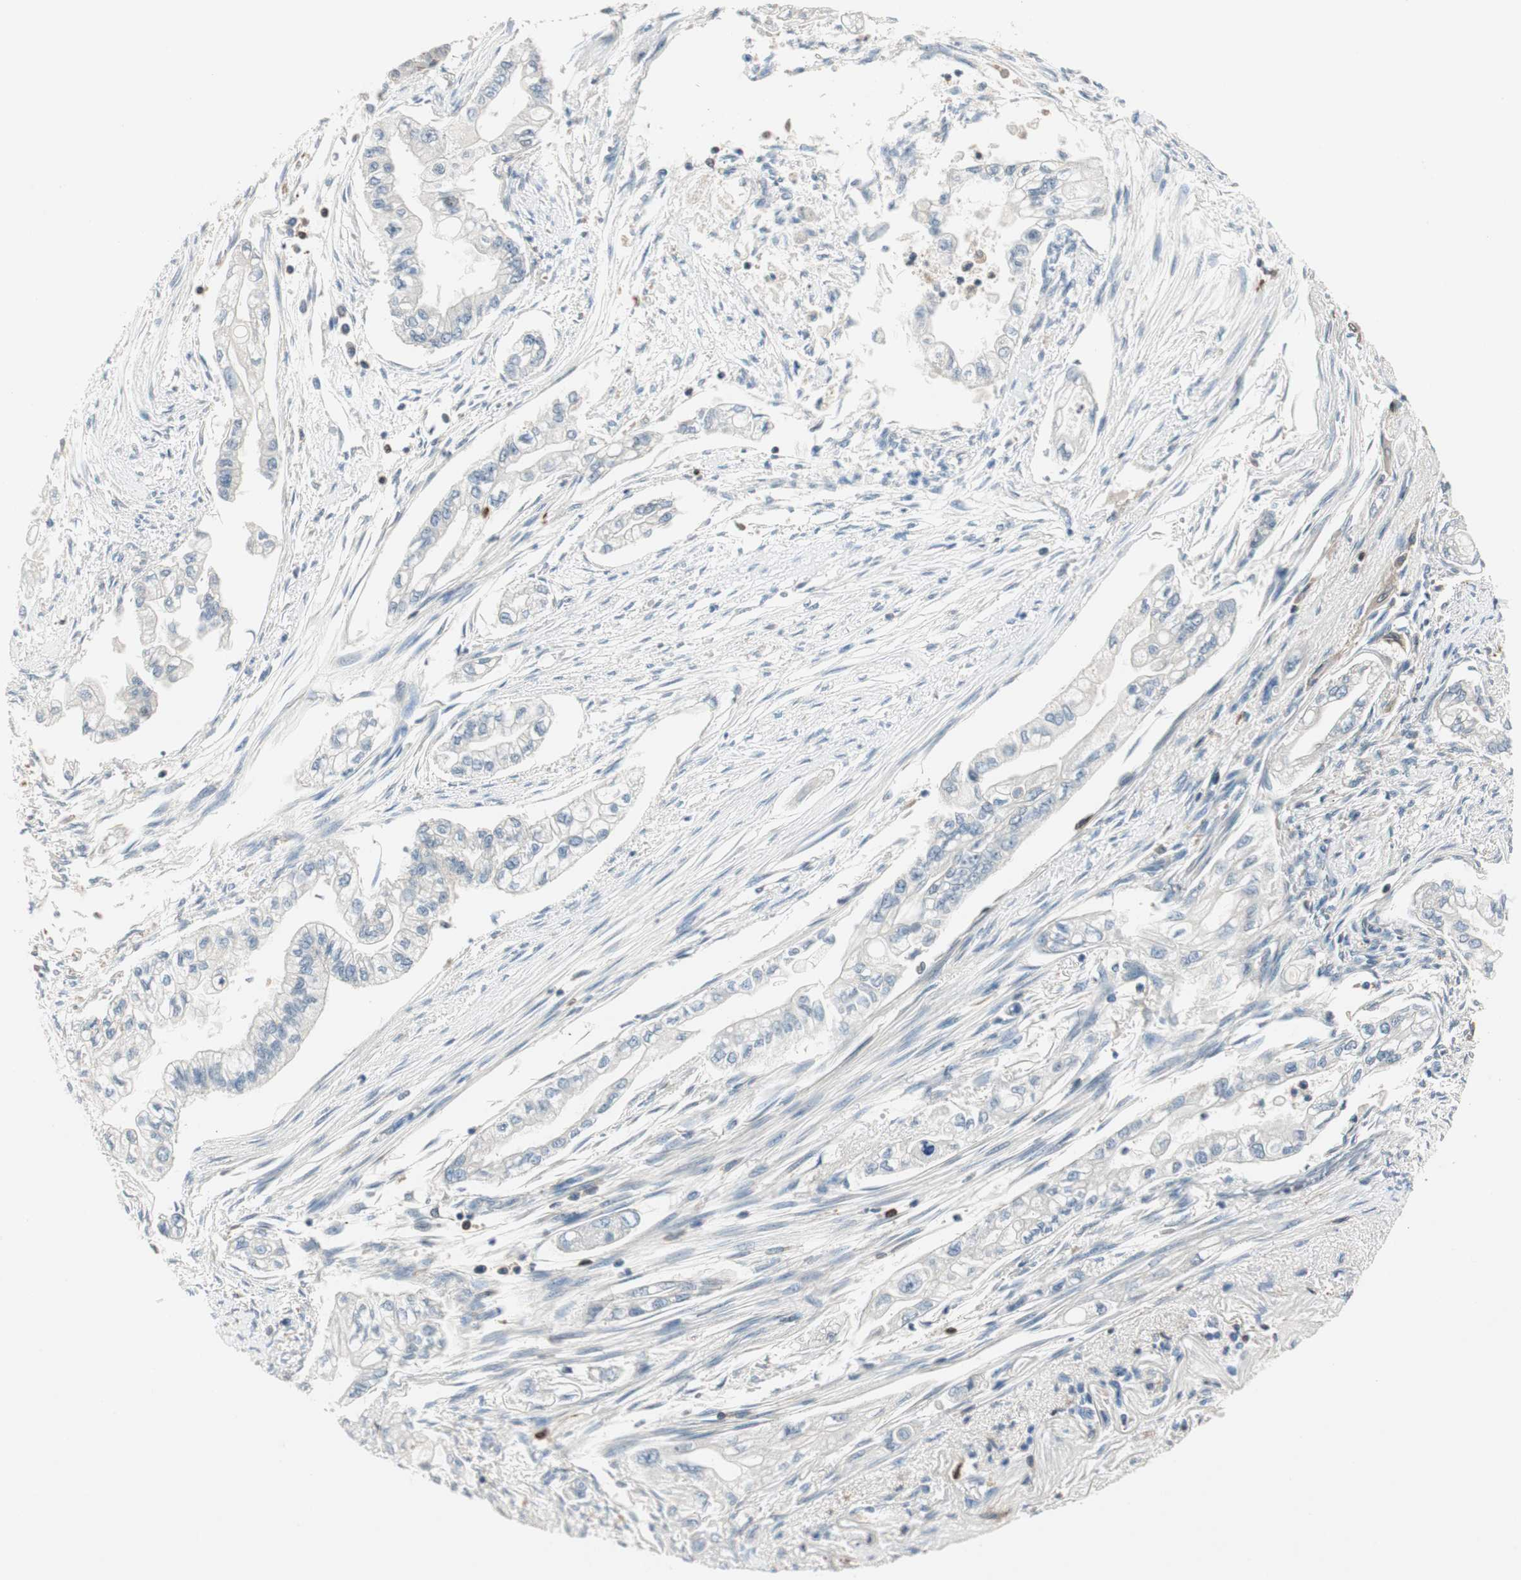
{"staining": {"intensity": "weak", "quantity": "<25%", "location": "cytoplasmic/membranous"}, "tissue": "pancreatic cancer", "cell_type": "Tumor cells", "image_type": "cancer", "snomed": [{"axis": "morphology", "description": "Normal tissue, NOS"}, {"axis": "topography", "description": "Pancreas"}], "caption": "Tumor cells are negative for brown protein staining in pancreatic cancer. Nuclei are stained in blue.", "gene": "COTL1", "patient": {"sex": "male", "age": 42}}